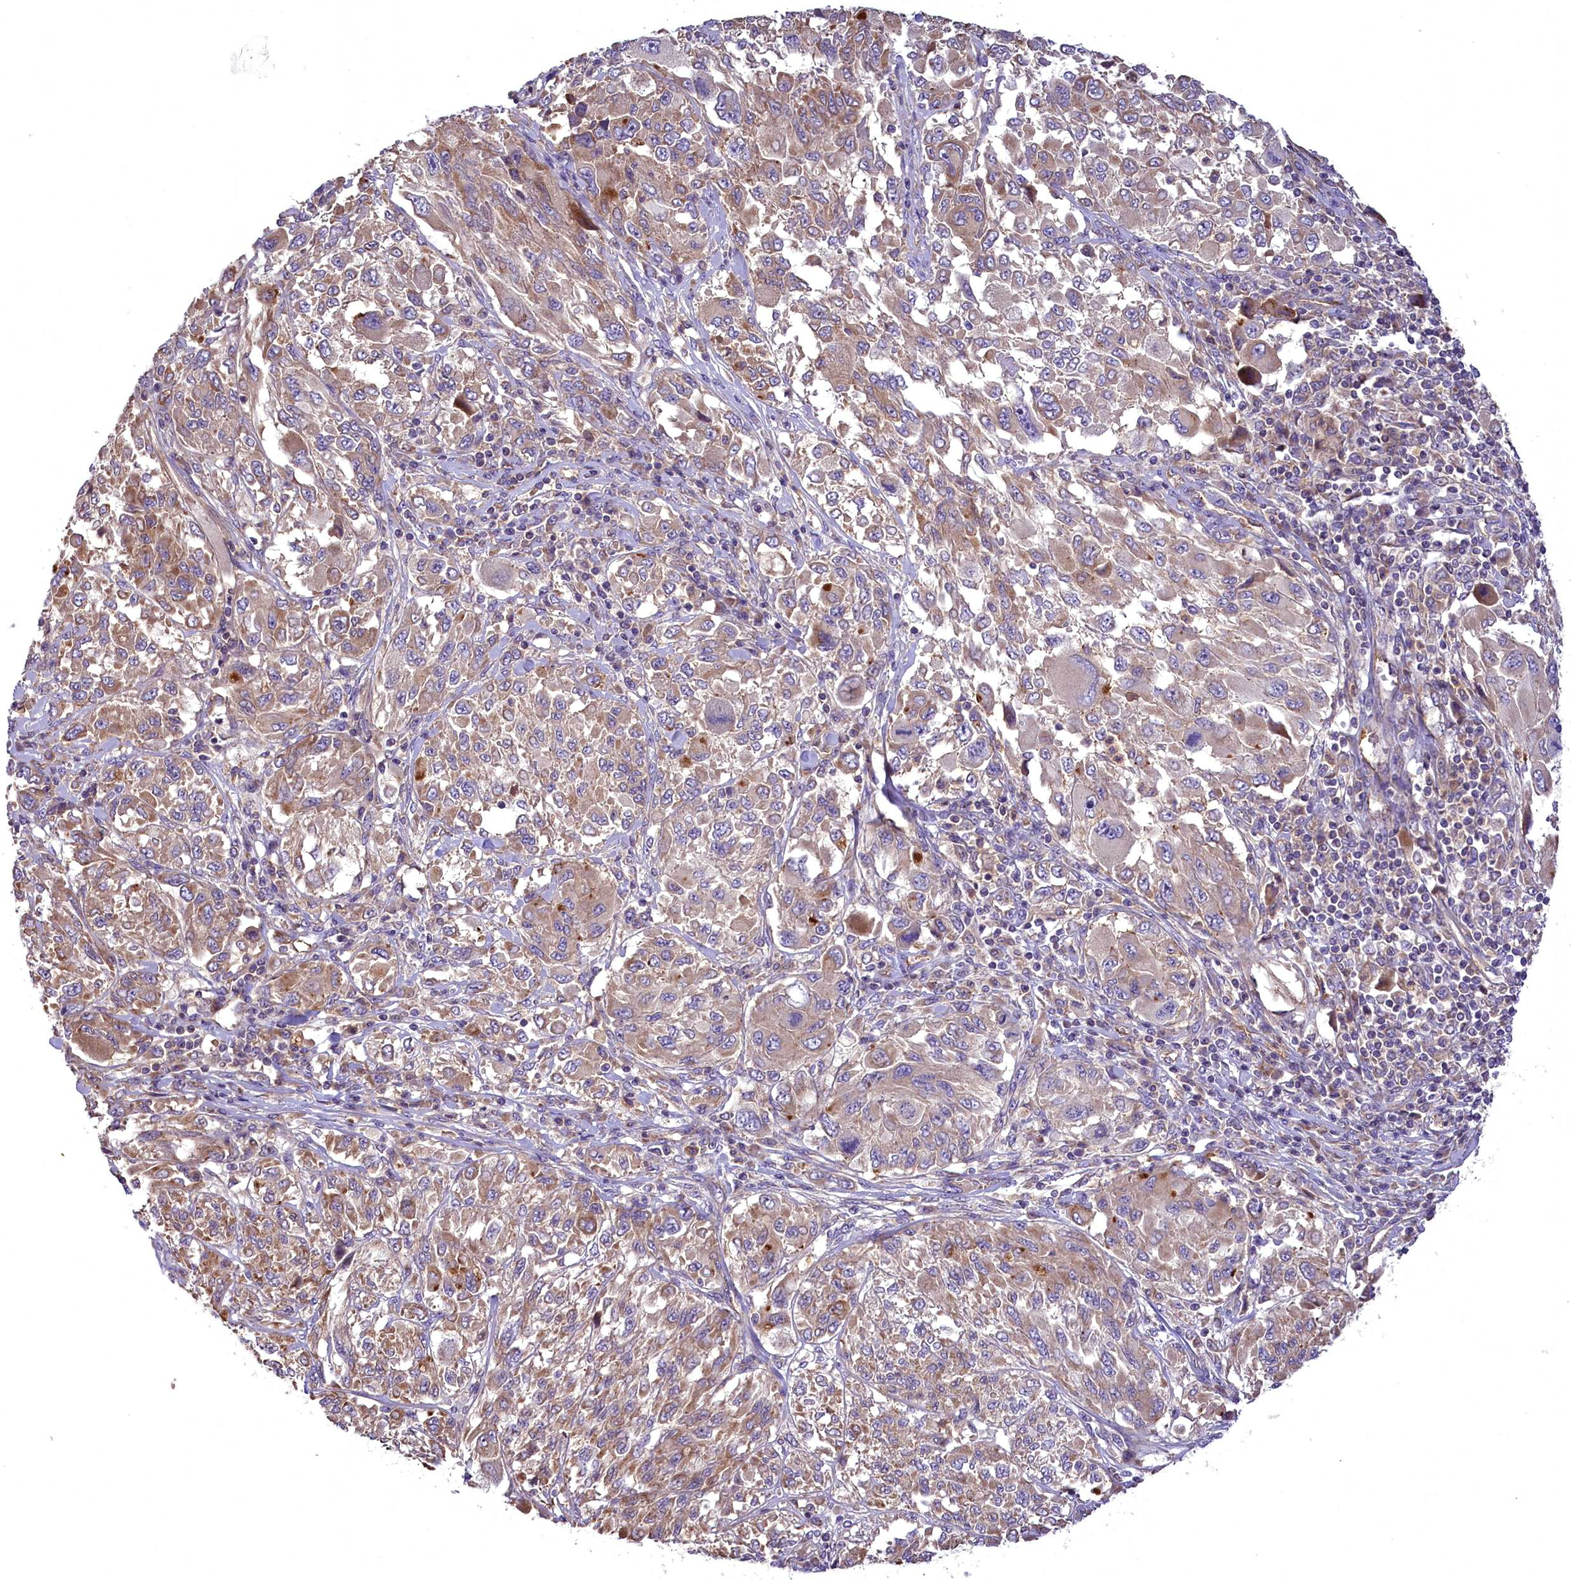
{"staining": {"intensity": "moderate", "quantity": "25%-75%", "location": "cytoplasmic/membranous"}, "tissue": "melanoma", "cell_type": "Tumor cells", "image_type": "cancer", "snomed": [{"axis": "morphology", "description": "Malignant melanoma, NOS"}, {"axis": "topography", "description": "Skin"}], "caption": "This image shows immunohistochemistry staining of human melanoma, with medium moderate cytoplasmic/membranous staining in approximately 25%-75% of tumor cells.", "gene": "DNAJB9", "patient": {"sex": "female", "age": 91}}